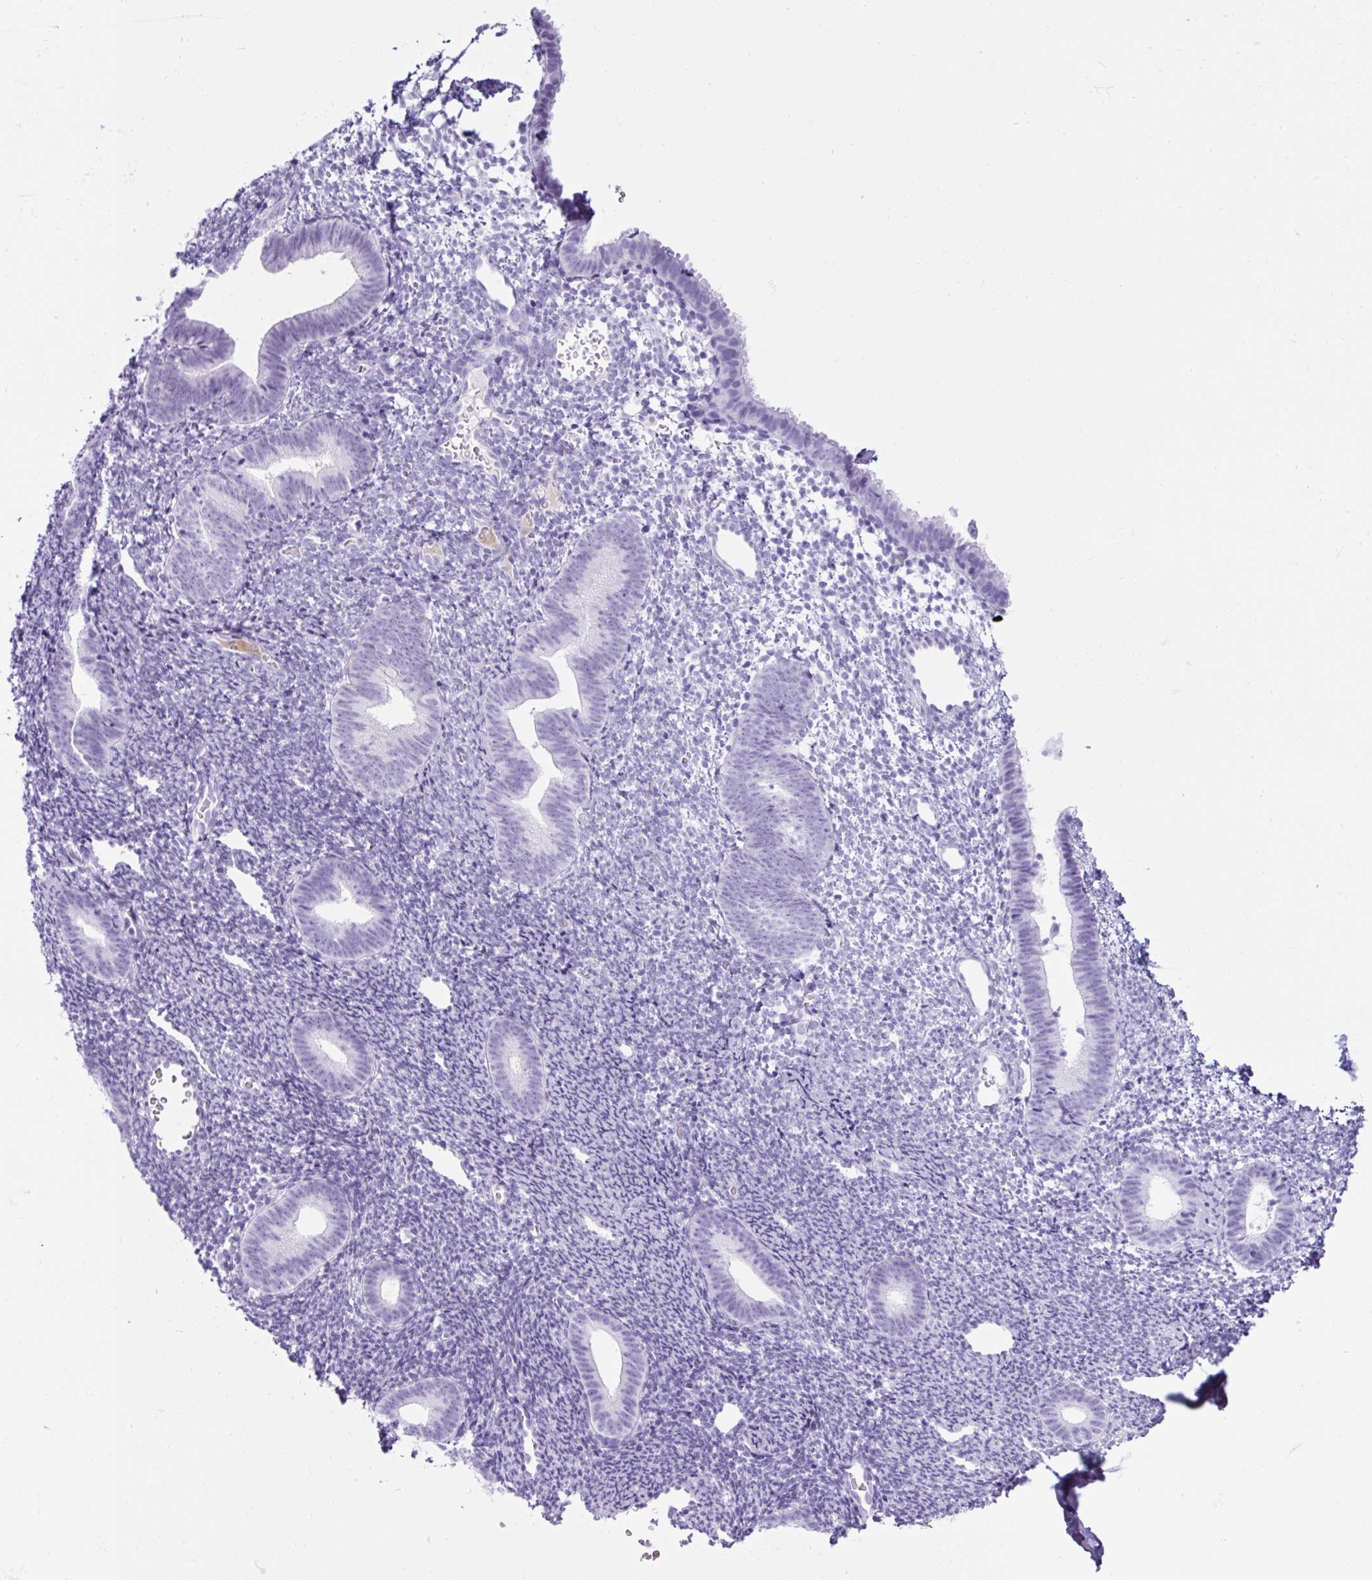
{"staining": {"intensity": "negative", "quantity": "none", "location": "none"}, "tissue": "endometrium", "cell_type": "Cells in endometrial stroma", "image_type": "normal", "snomed": [{"axis": "morphology", "description": "Normal tissue, NOS"}, {"axis": "topography", "description": "Endometrium"}], "caption": "DAB immunohistochemical staining of normal human endometrium demonstrates no significant positivity in cells in endometrial stroma. (Brightfield microscopy of DAB immunohistochemistry at high magnification).", "gene": "TMEM200B", "patient": {"sex": "female", "age": 39}}